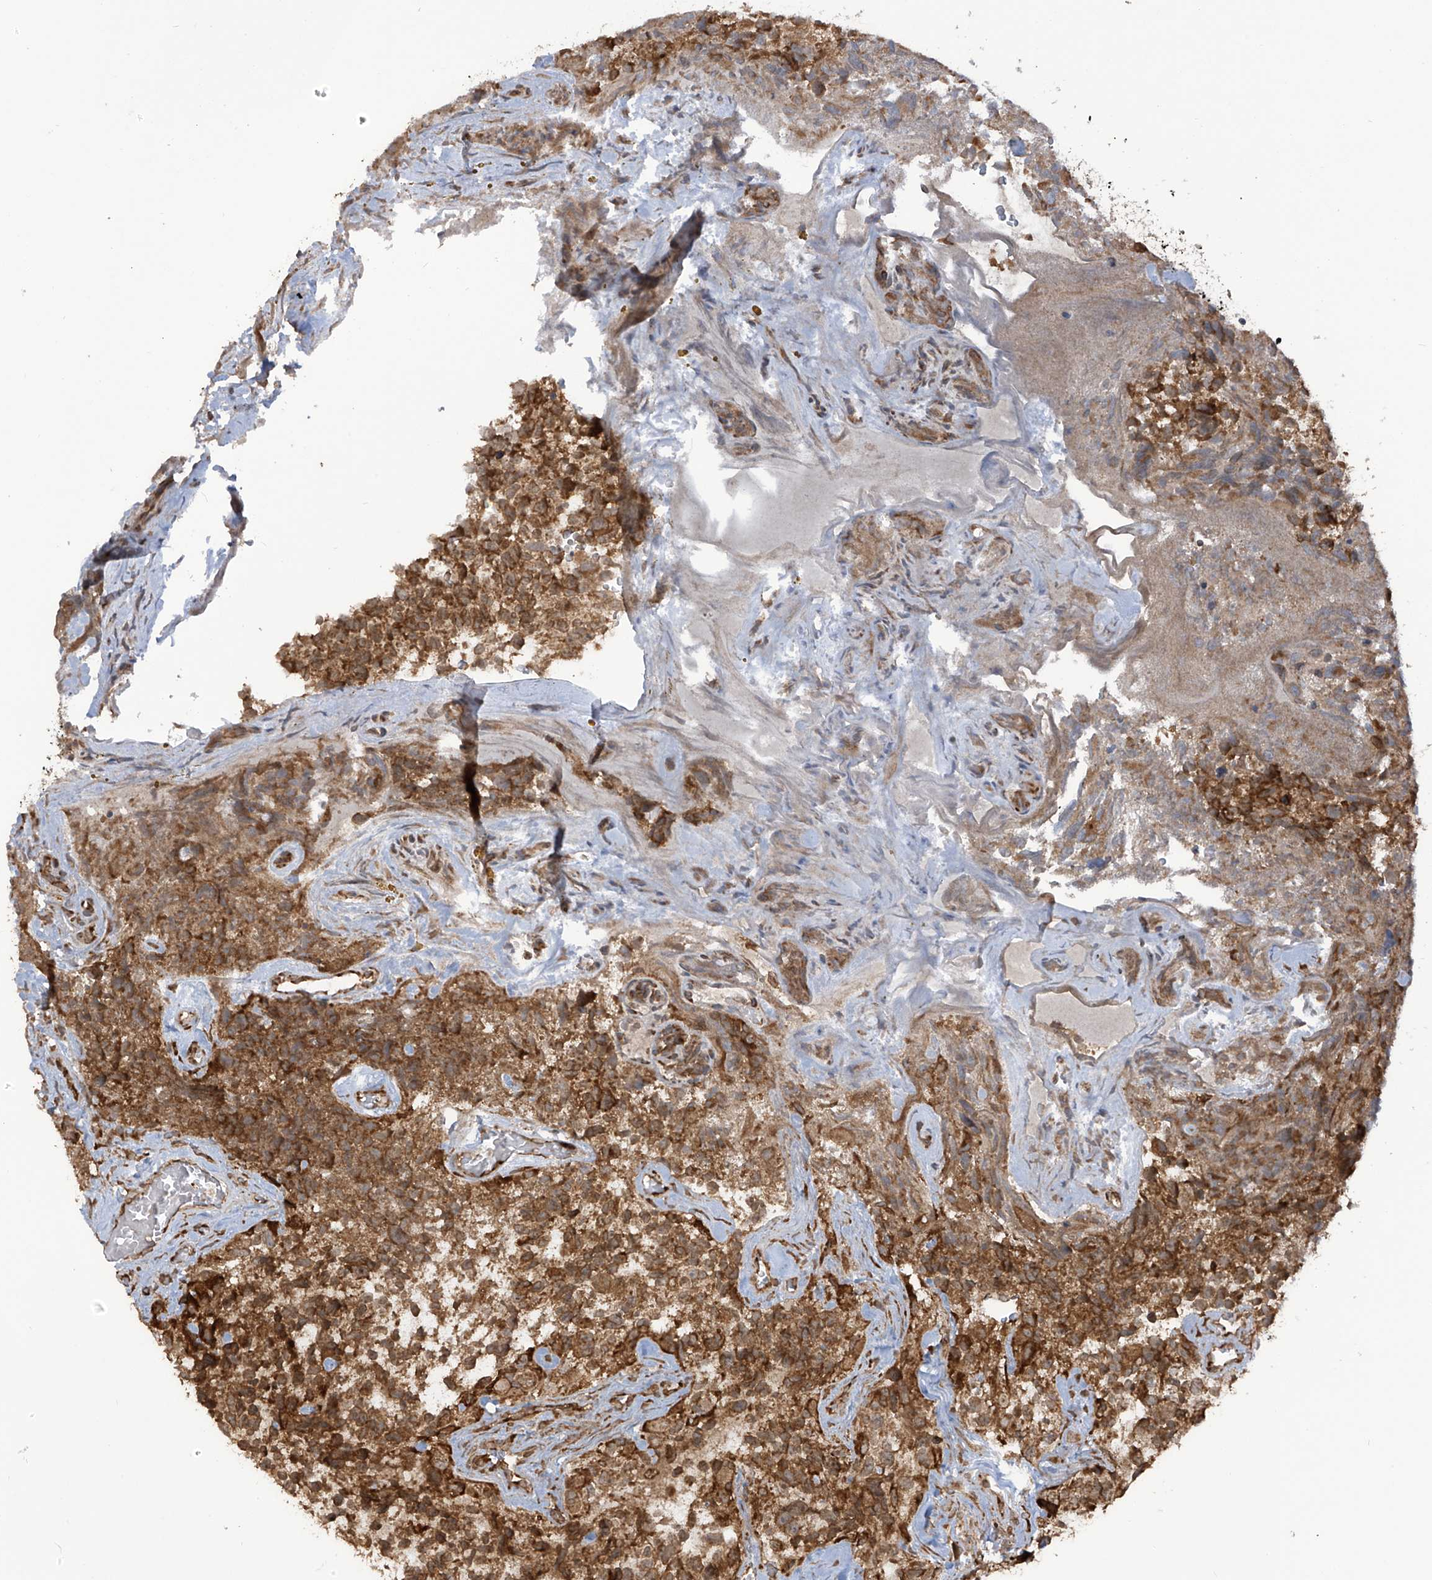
{"staining": {"intensity": "moderate", "quantity": ">75%", "location": "cytoplasmic/membranous"}, "tissue": "glioma", "cell_type": "Tumor cells", "image_type": "cancer", "snomed": [{"axis": "morphology", "description": "Glioma, malignant, High grade"}, {"axis": "topography", "description": "Brain"}], "caption": "This image exhibits immunohistochemistry (IHC) staining of human glioma, with medium moderate cytoplasmic/membranous expression in approximately >75% of tumor cells.", "gene": "TRIM67", "patient": {"sex": "male", "age": 69}}